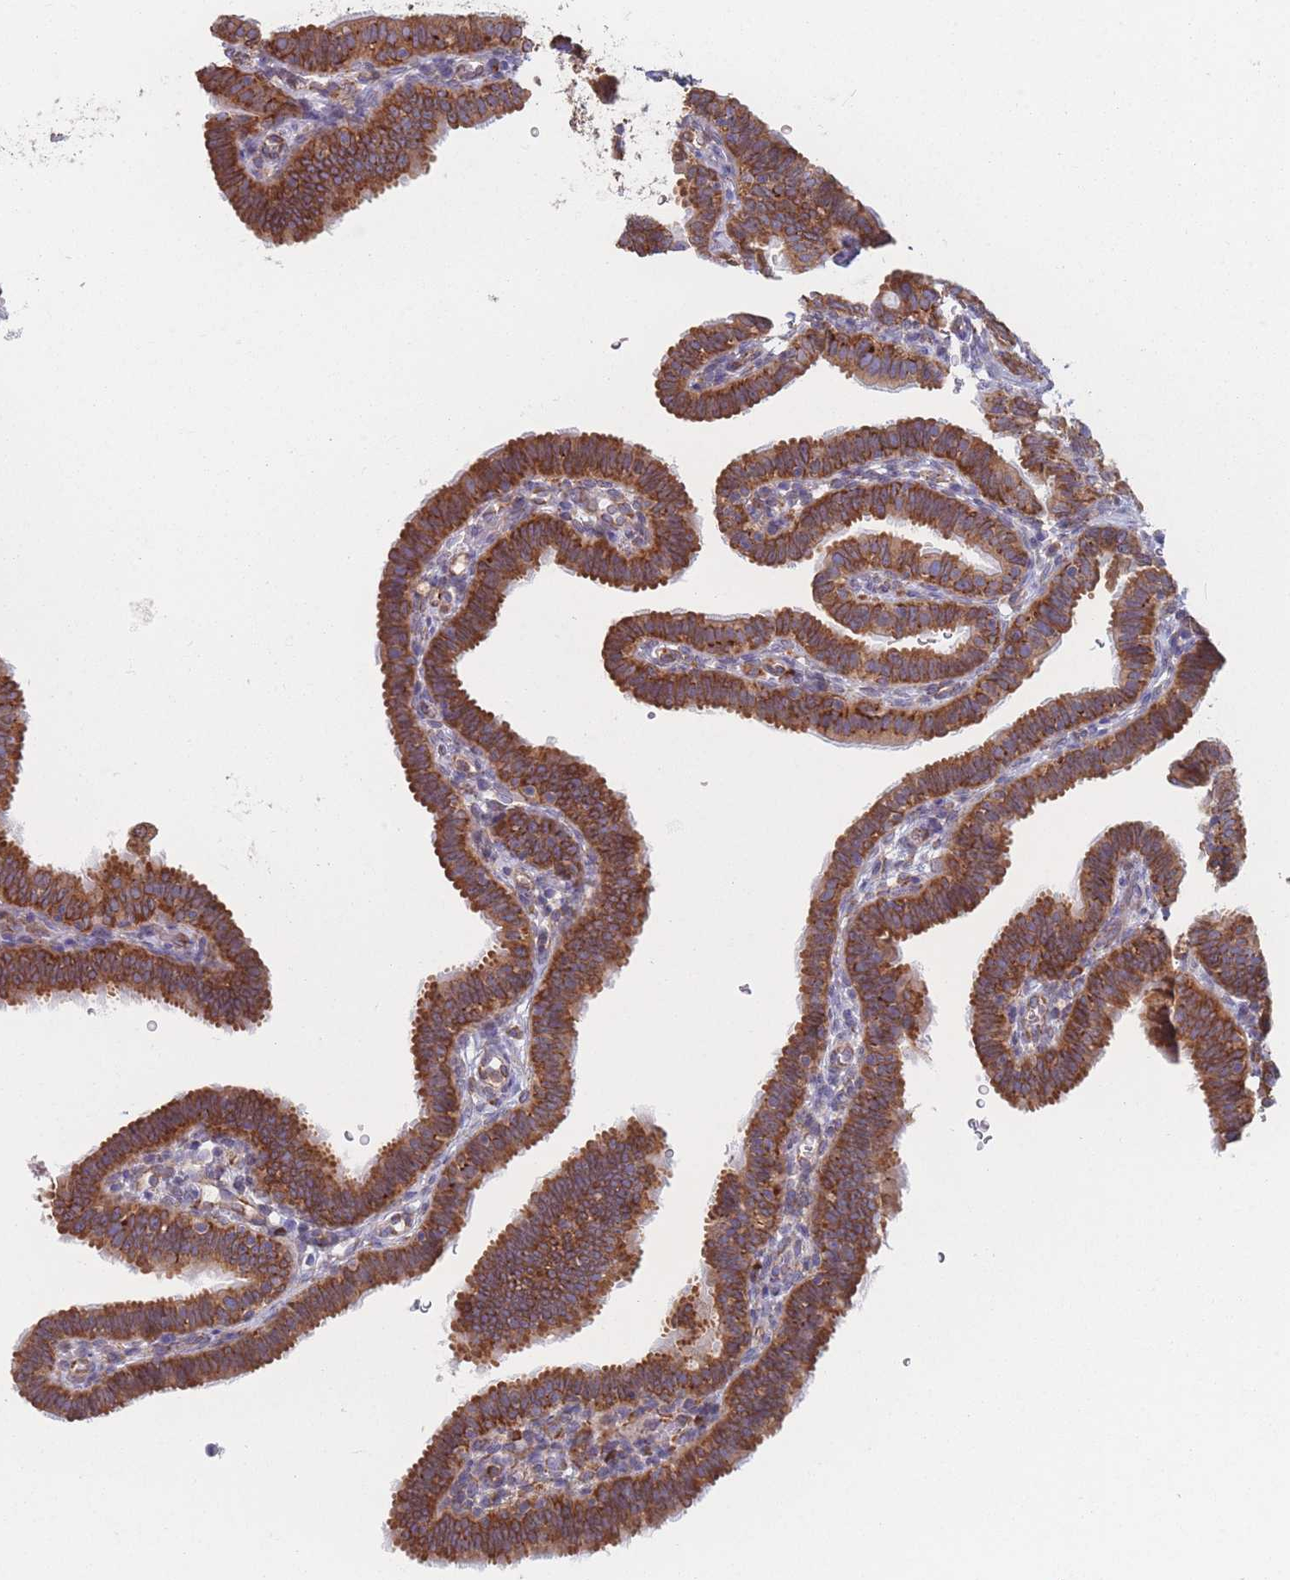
{"staining": {"intensity": "strong", "quantity": ">75%", "location": "cytoplasmic/membranous"}, "tissue": "fallopian tube", "cell_type": "Glandular cells", "image_type": "normal", "snomed": [{"axis": "morphology", "description": "Normal tissue, NOS"}, {"axis": "topography", "description": "Fallopian tube"}], "caption": "Immunohistochemical staining of benign fallopian tube demonstrates strong cytoplasmic/membranous protein staining in about >75% of glandular cells.", "gene": "EEF1B2", "patient": {"sex": "female", "age": 41}}